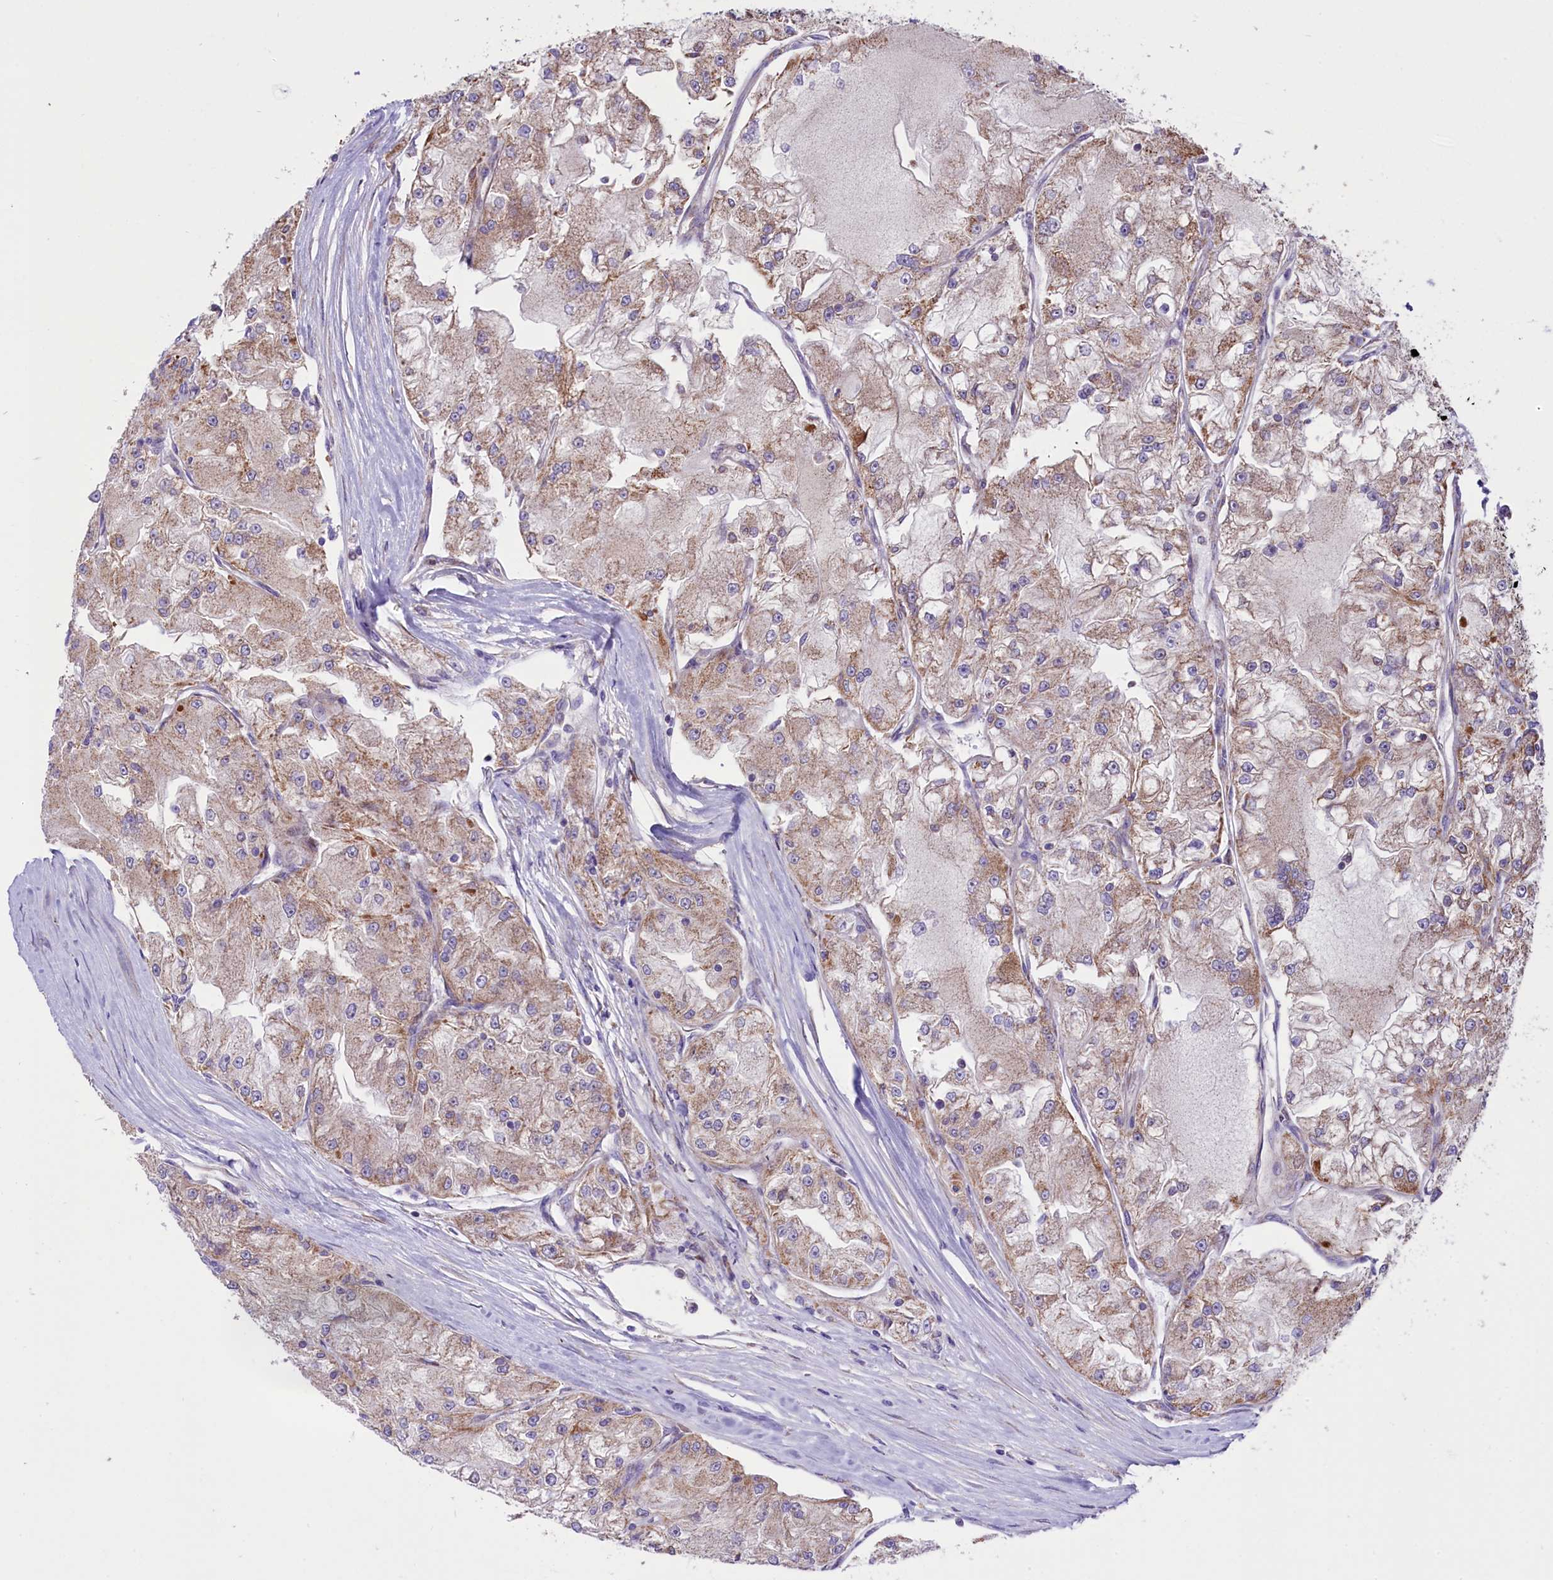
{"staining": {"intensity": "weak", "quantity": ">75%", "location": "cytoplasmic/membranous"}, "tissue": "renal cancer", "cell_type": "Tumor cells", "image_type": "cancer", "snomed": [{"axis": "morphology", "description": "Adenocarcinoma, NOS"}, {"axis": "topography", "description": "Kidney"}], "caption": "Weak cytoplasmic/membranous staining for a protein is appreciated in about >75% of tumor cells of renal adenocarcinoma using IHC.", "gene": "PTPRU", "patient": {"sex": "female", "age": 72}}